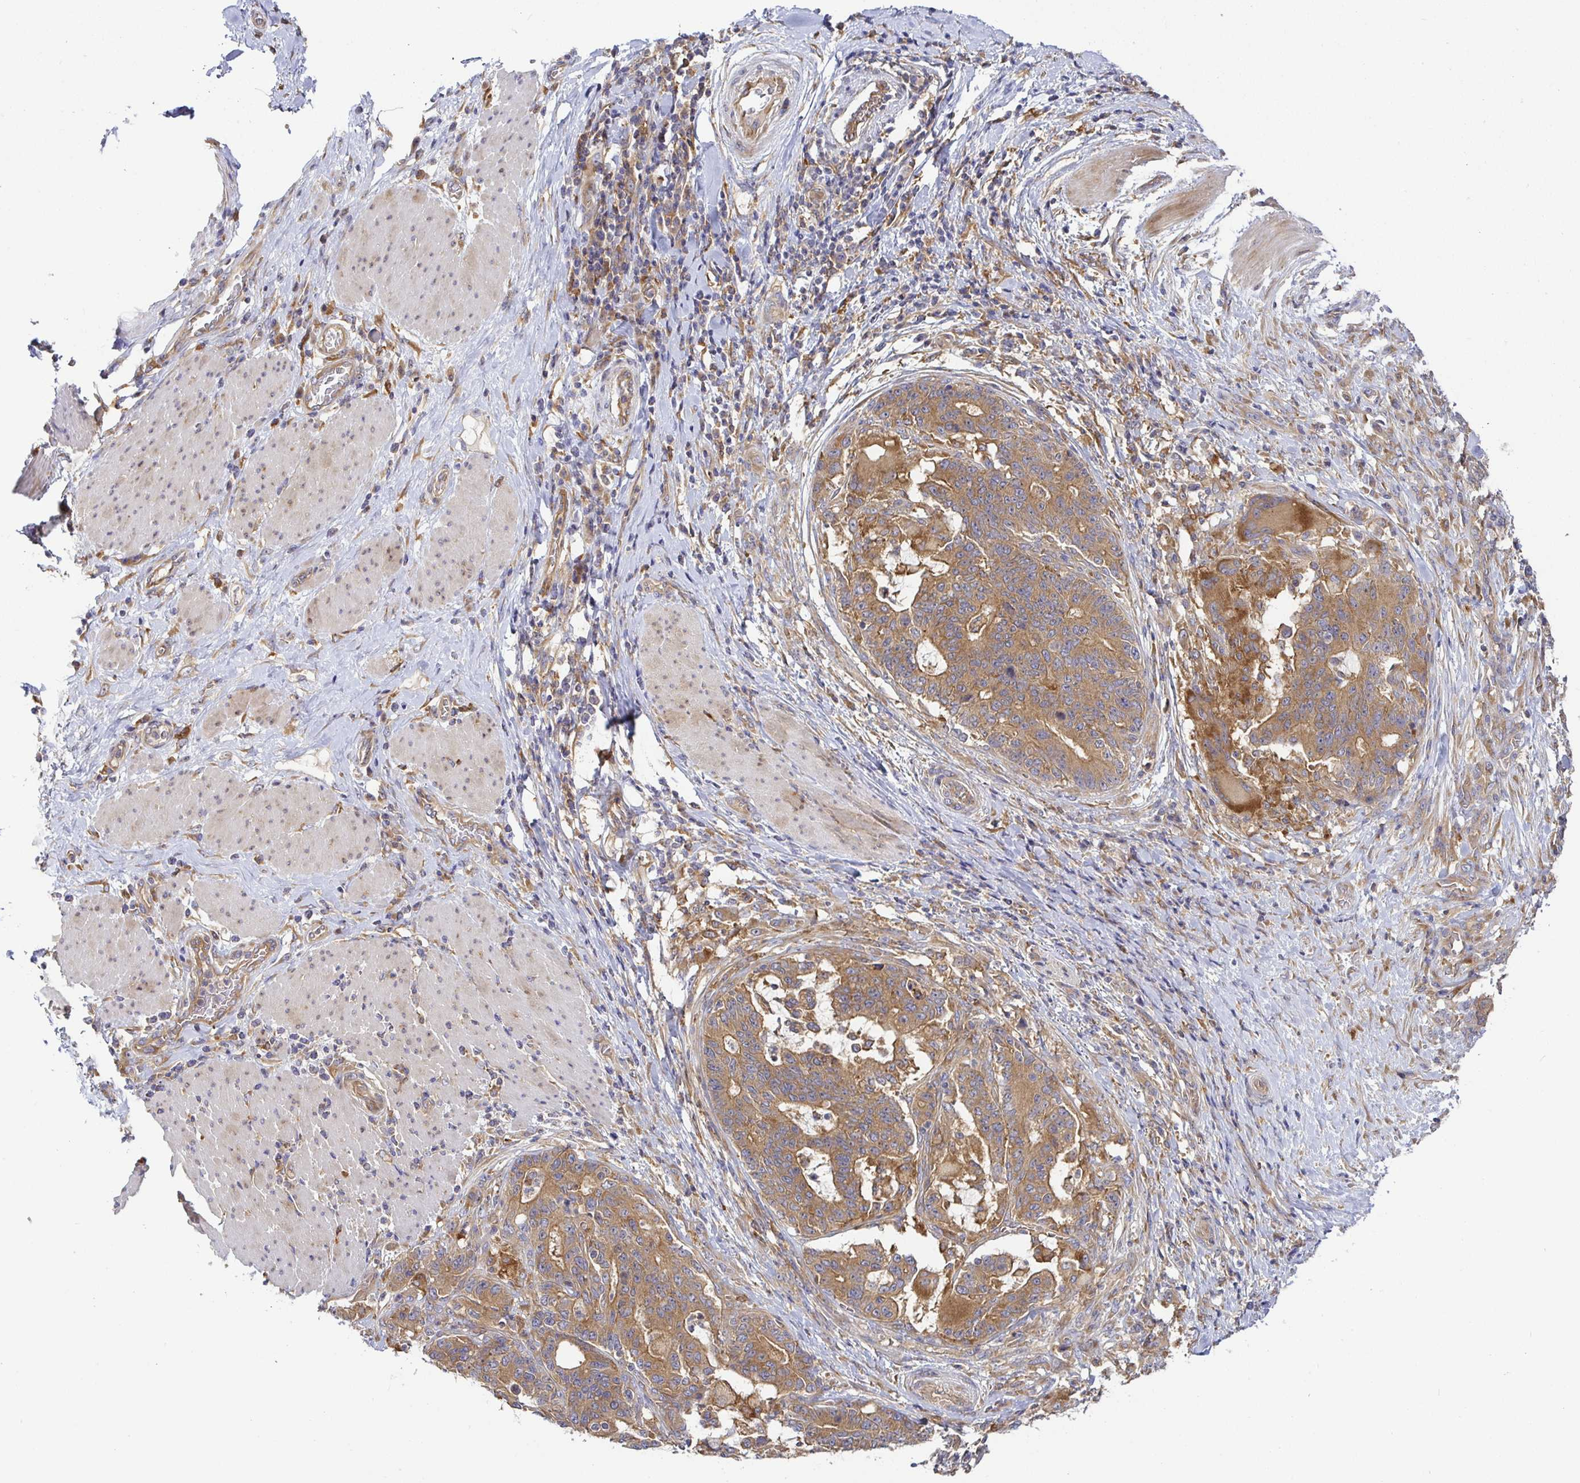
{"staining": {"intensity": "moderate", "quantity": ">75%", "location": "cytoplasmic/membranous"}, "tissue": "stomach cancer", "cell_type": "Tumor cells", "image_type": "cancer", "snomed": [{"axis": "morphology", "description": "Normal tissue, NOS"}, {"axis": "morphology", "description": "Adenocarcinoma, NOS"}, {"axis": "topography", "description": "Stomach"}], "caption": "Stomach cancer (adenocarcinoma) stained with a protein marker exhibits moderate staining in tumor cells.", "gene": "SNX8", "patient": {"sex": "female", "age": 64}}